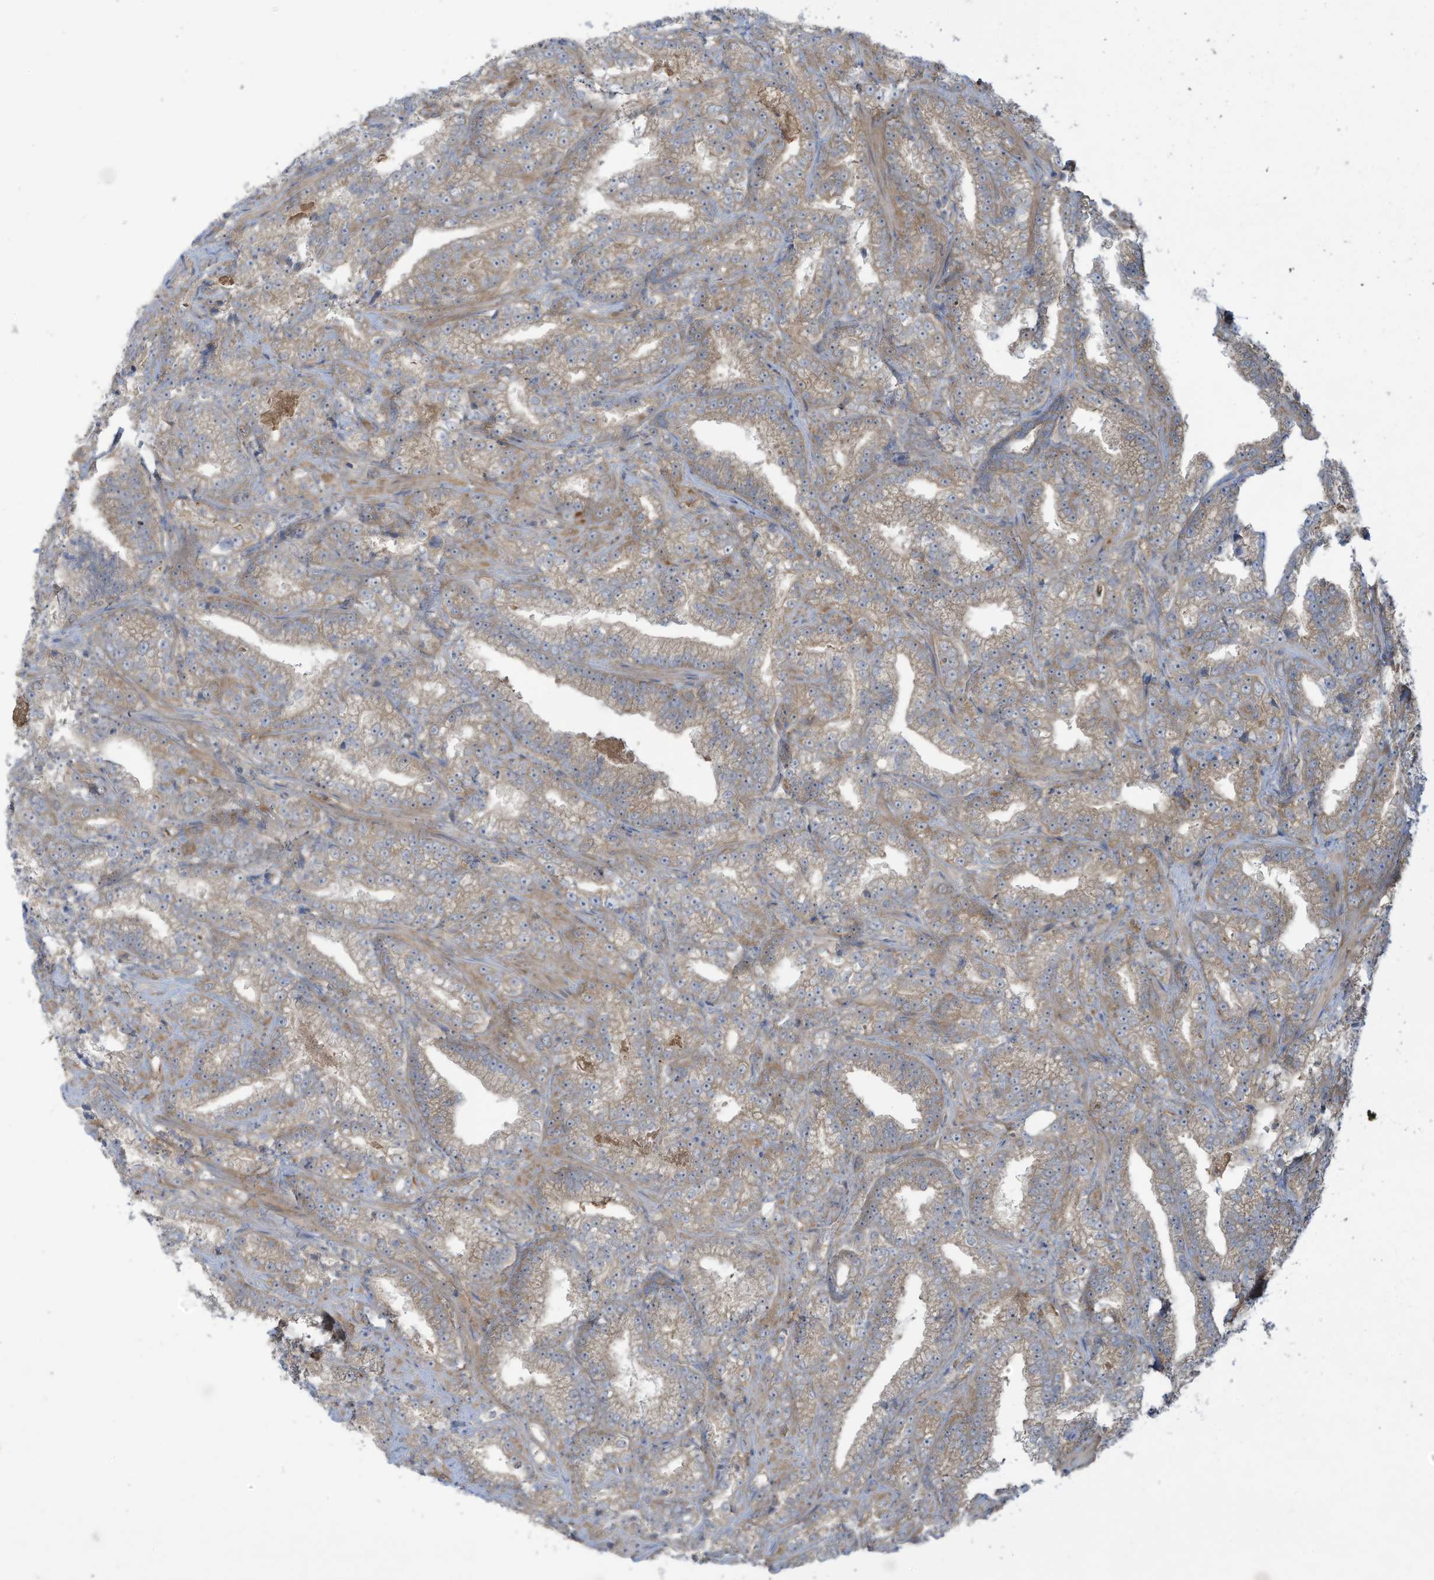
{"staining": {"intensity": "weak", "quantity": ">75%", "location": "cytoplasmic/membranous"}, "tissue": "prostate cancer", "cell_type": "Tumor cells", "image_type": "cancer", "snomed": [{"axis": "morphology", "description": "Adenocarcinoma, High grade"}, {"axis": "topography", "description": "Prostate and seminal vesicle, NOS"}], "caption": "Tumor cells show low levels of weak cytoplasmic/membranous positivity in approximately >75% of cells in human high-grade adenocarcinoma (prostate).", "gene": "ADI1", "patient": {"sex": "male", "age": 67}}